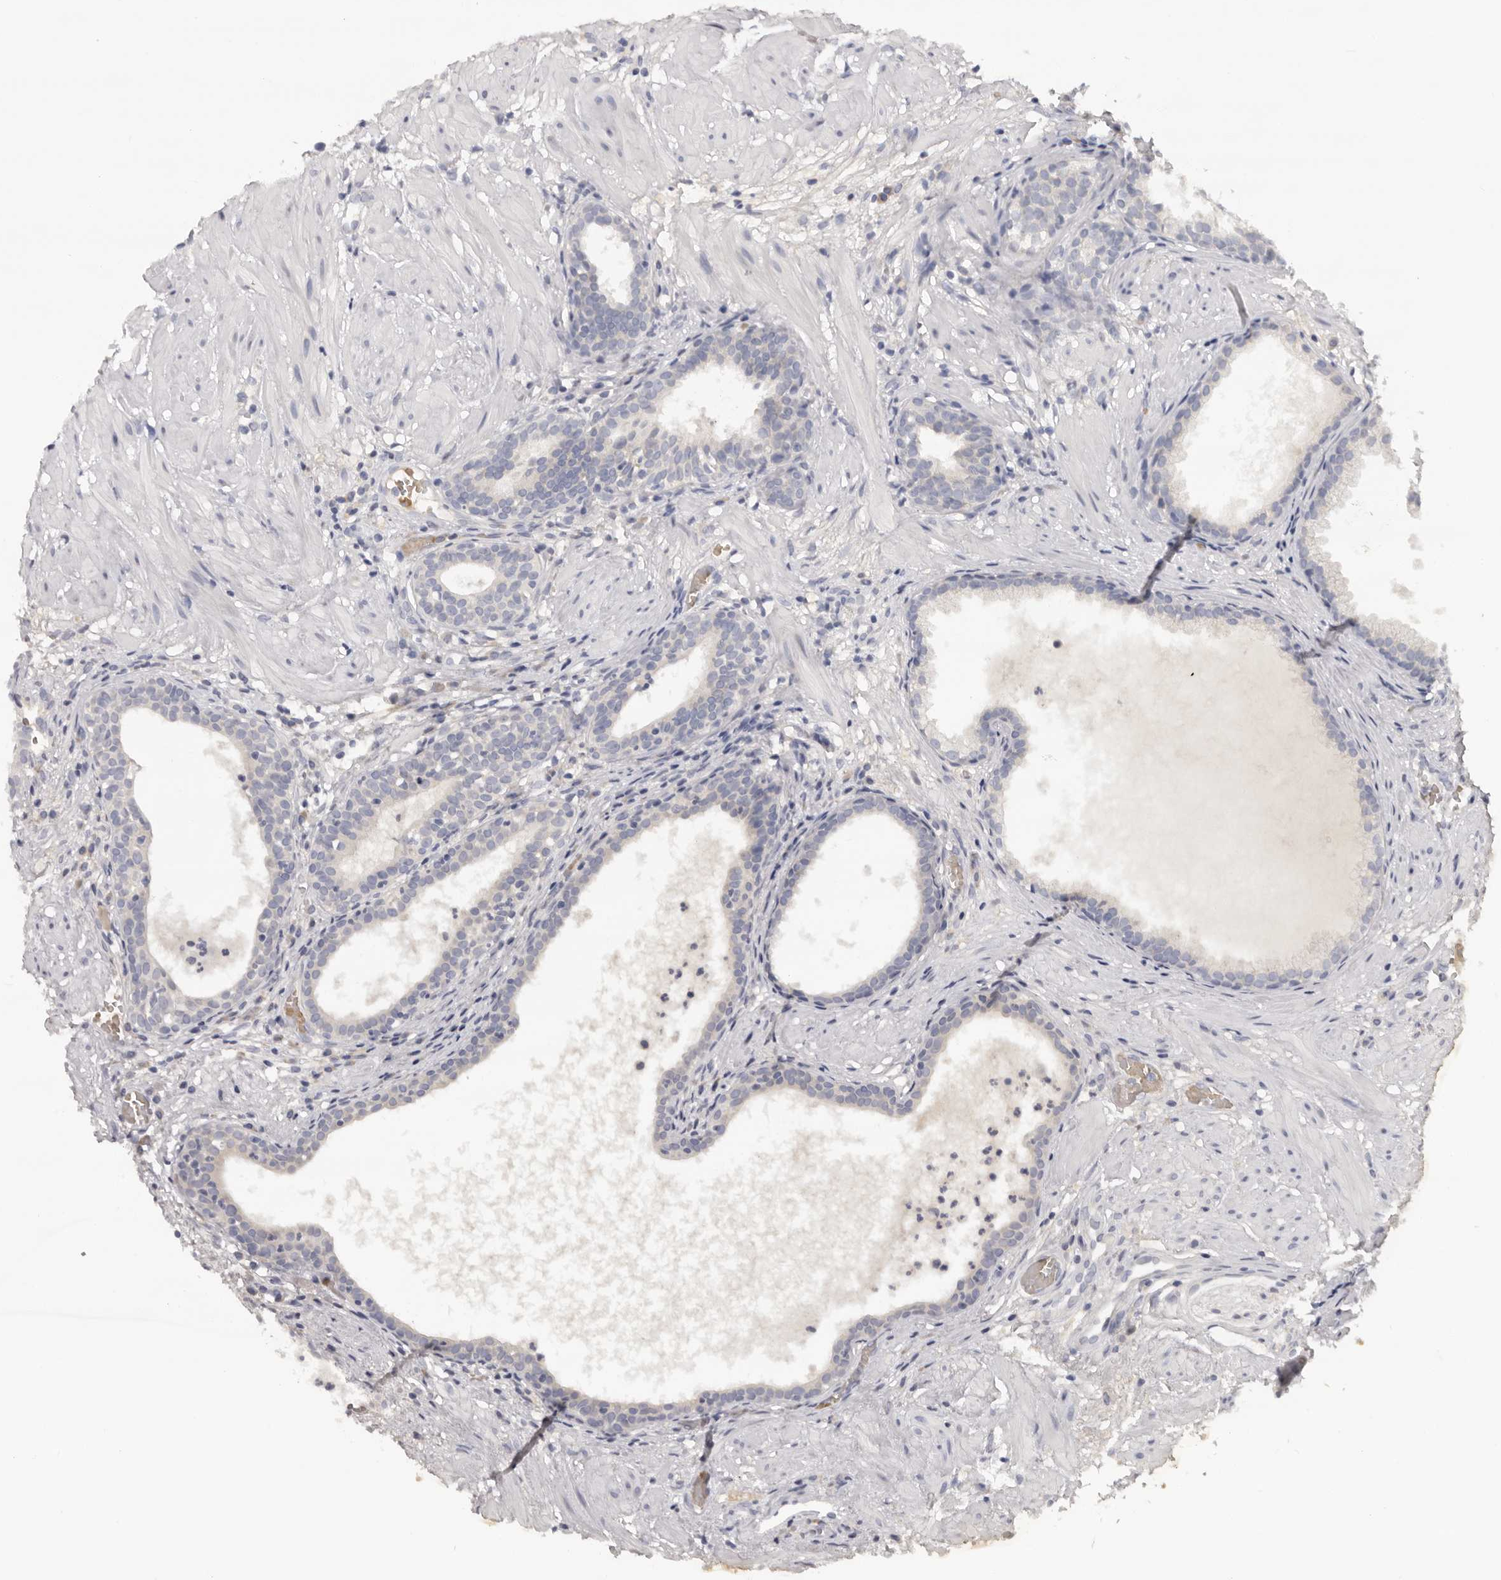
{"staining": {"intensity": "negative", "quantity": "none", "location": "none"}, "tissue": "prostate cancer", "cell_type": "Tumor cells", "image_type": "cancer", "snomed": [{"axis": "morphology", "description": "Adenocarcinoma, Low grade"}, {"axis": "topography", "description": "Prostate"}], "caption": "Prostate cancer (low-grade adenocarcinoma) was stained to show a protein in brown. There is no significant staining in tumor cells.", "gene": "KIF2B", "patient": {"sex": "male", "age": 88}}